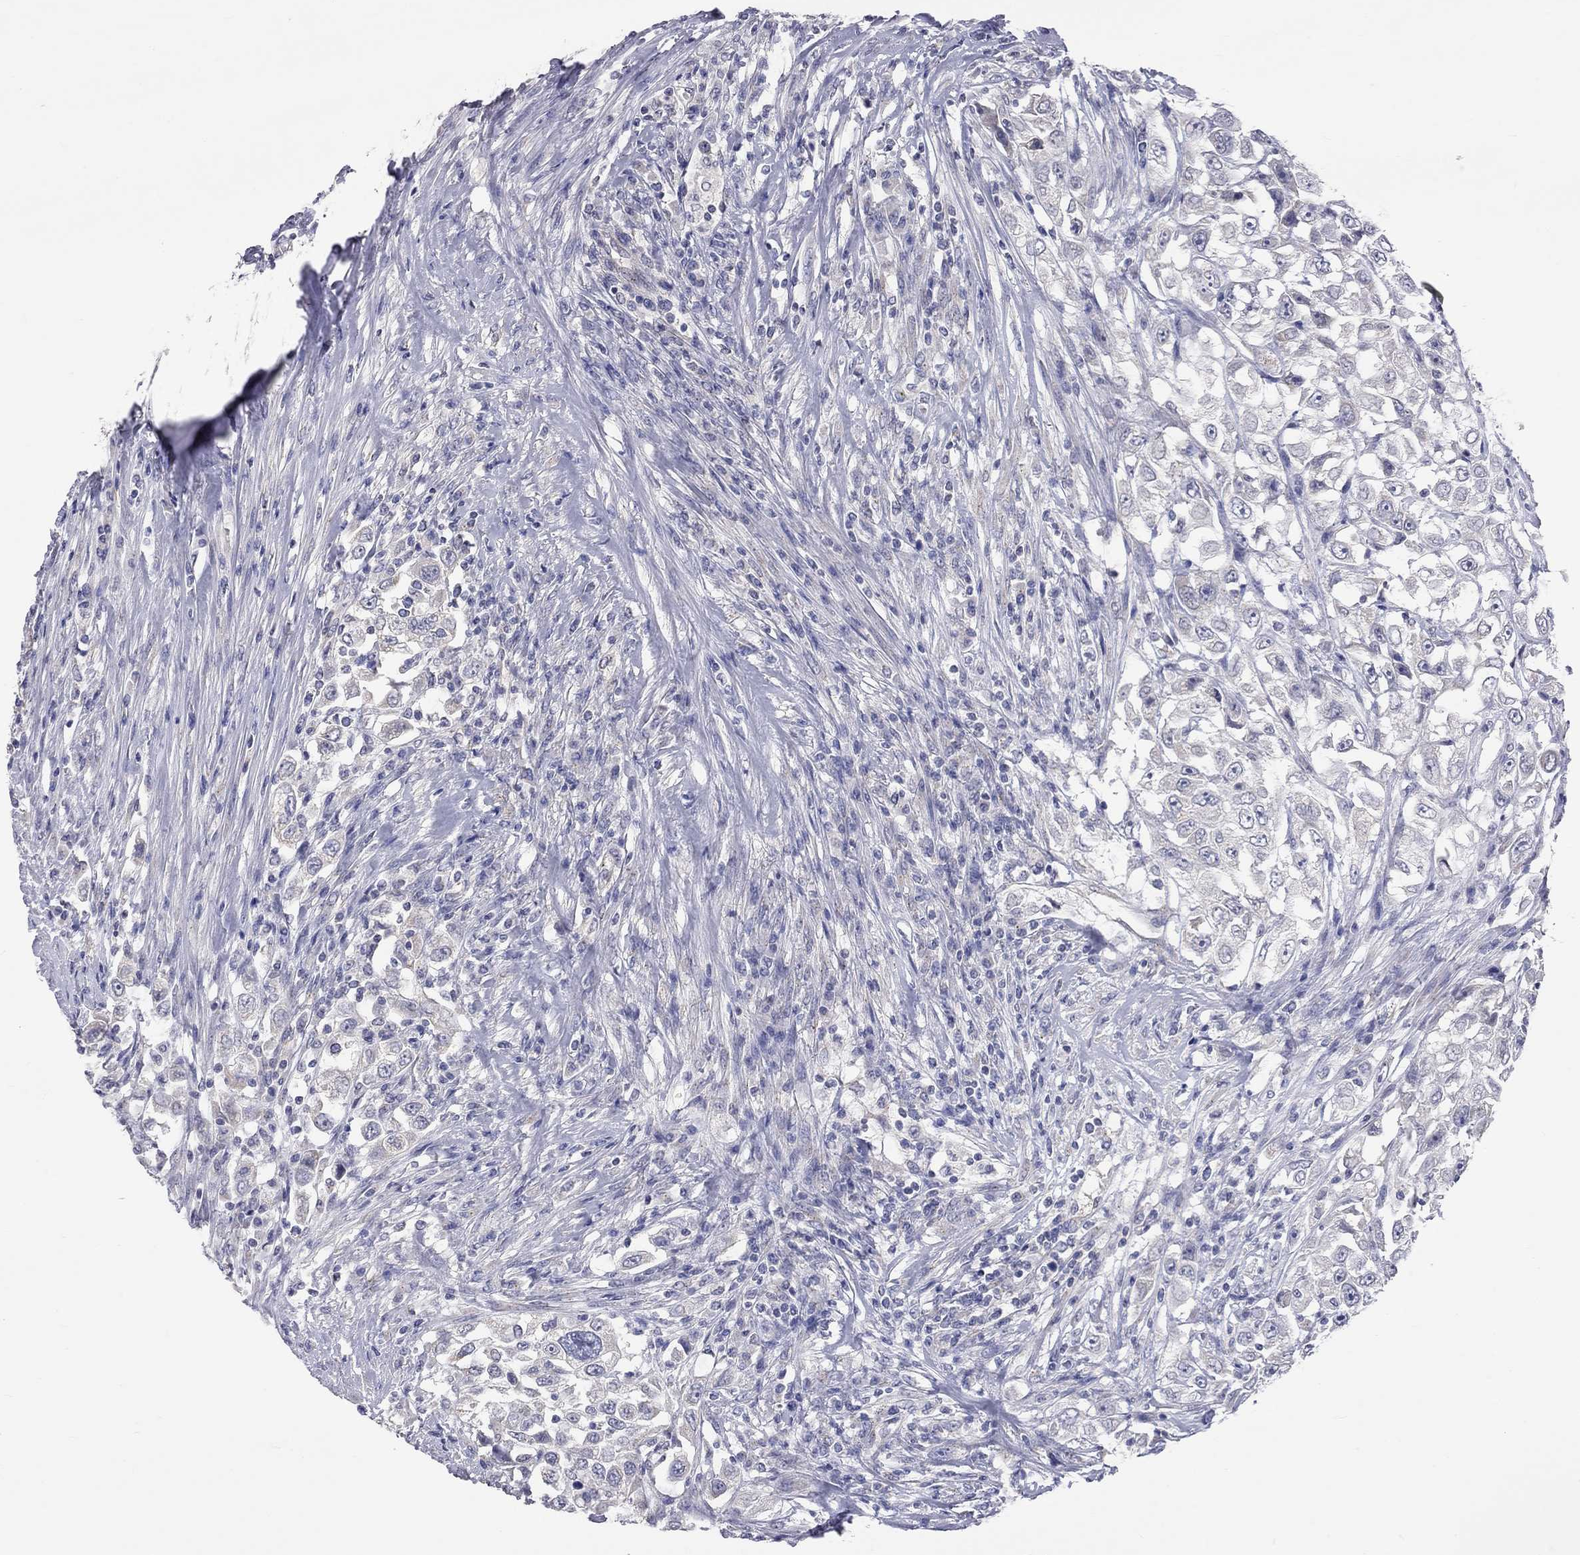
{"staining": {"intensity": "negative", "quantity": "none", "location": "none"}, "tissue": "urothelial cancer", "cell_type": "Tumor cells", "image_type": "cancer", "snomed": [{"axis": "morphology", "description": "Urothelial carcinoma, High grade"}, {"axis": "topography", "description": "Urinary bladder"}], "caption": "Immunohistochemistry image of human urothelial carcinoma (high-grade) stained for a protein (brown), which shows no expression in tumor cells.", "gene": "OPRK1", "patient": {"sex": "female", "age": 56}}